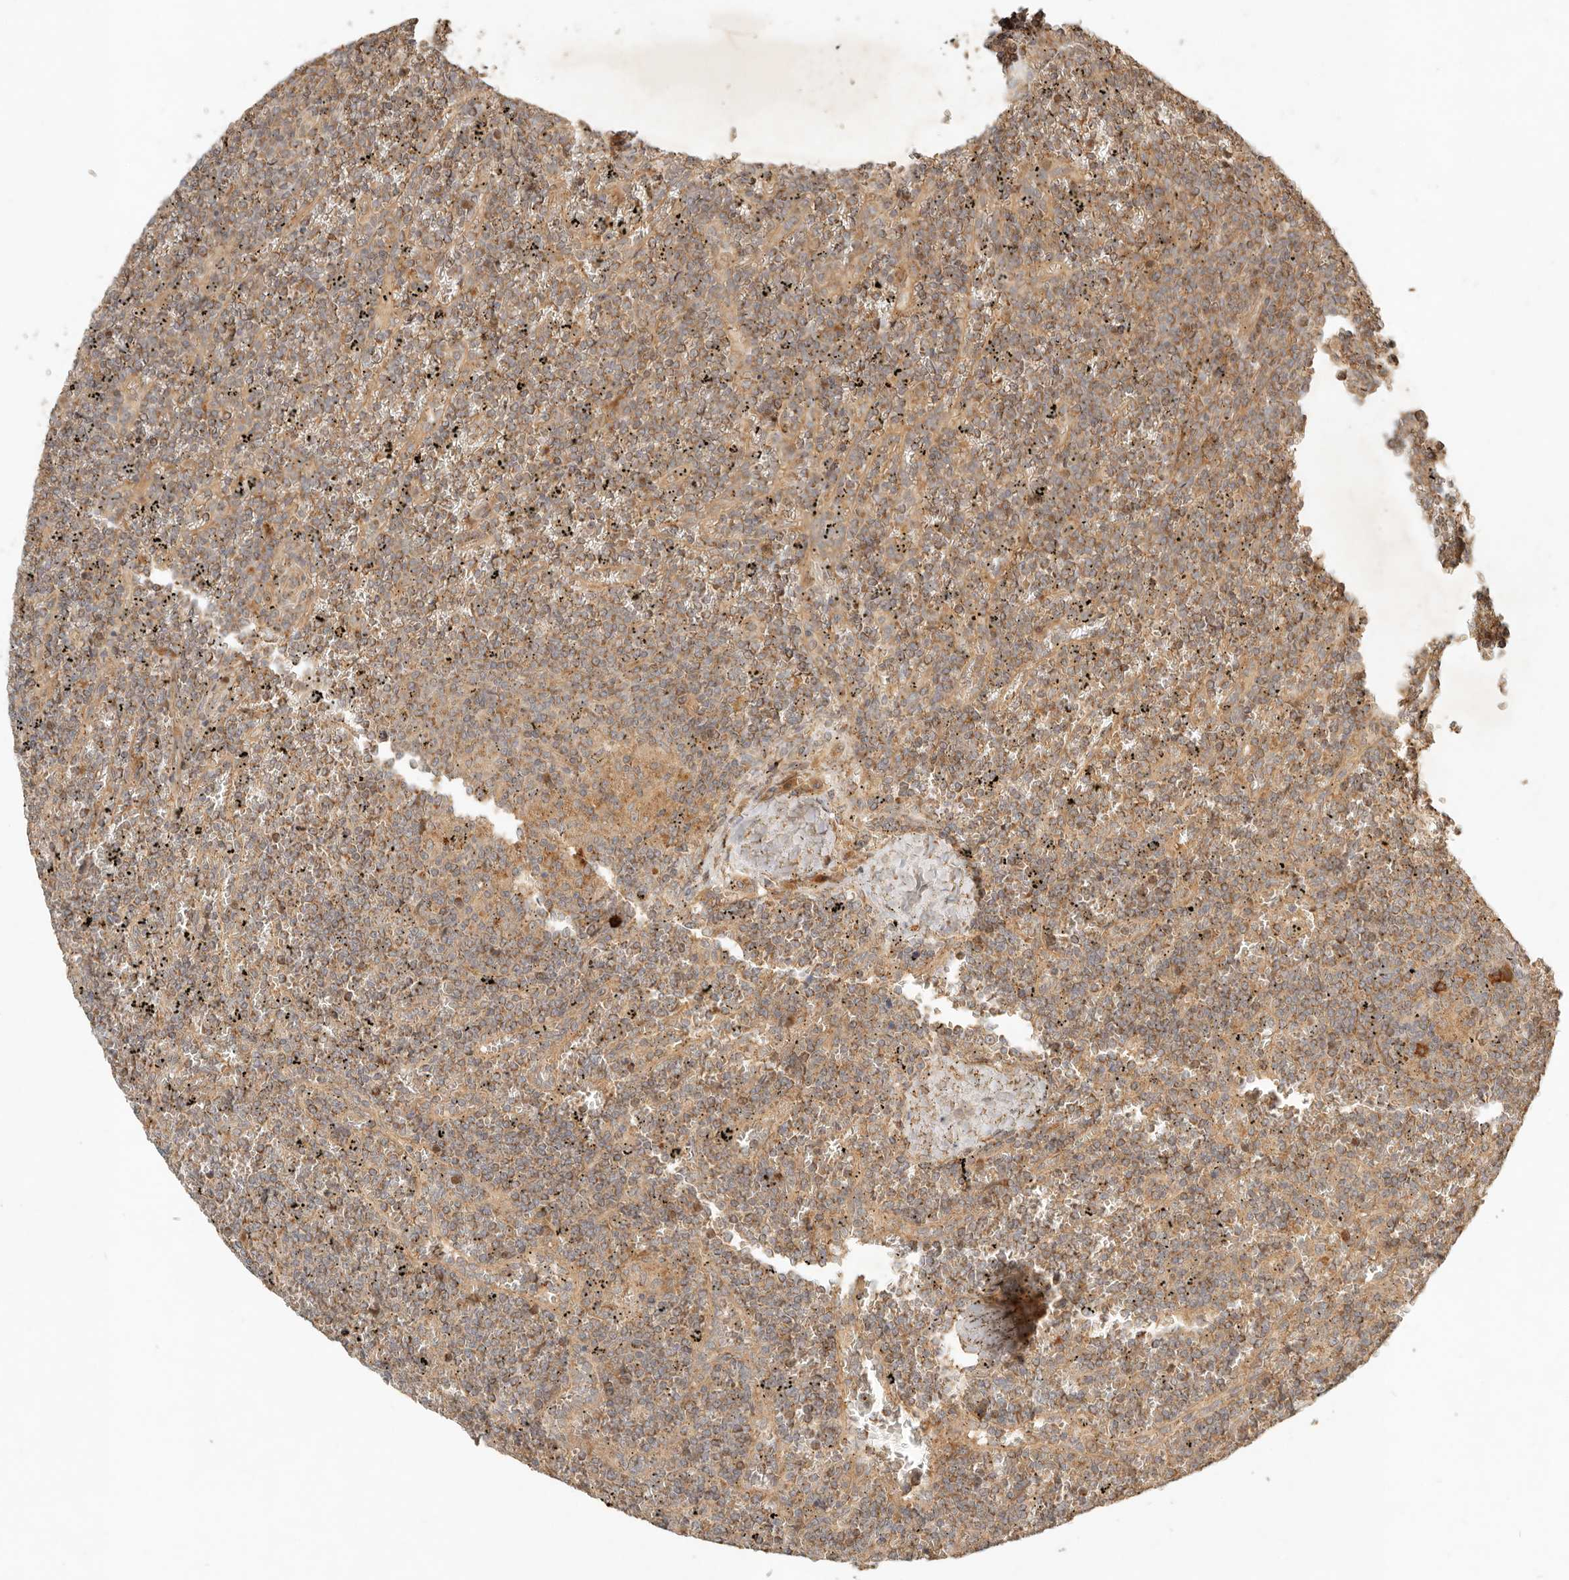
{"staining": {"intensity": "moderate", "quantity": ">75%", "location": "cytoplasmic/membranous"}, "tissue": "lymphoma", "cell_type": "Tumor cells", "image_type": "cancer", "snomed": [{"axis": "morphology", "description": "Malignant lymphoma, non-Hodgkin's type, Low grade"}, {"axis": "topography", "description": "Spleen"}], "caption": "The micrograph reveals a brown stain indicating the presence of a protein in the cytoplasmic/membranous of tumor cells in lymphoma. (brown staining indicates protein expression, while blue staining denotes nuclei).", "gene": "CLEC4C", "patient": {"sex": "female", "age": 19}}